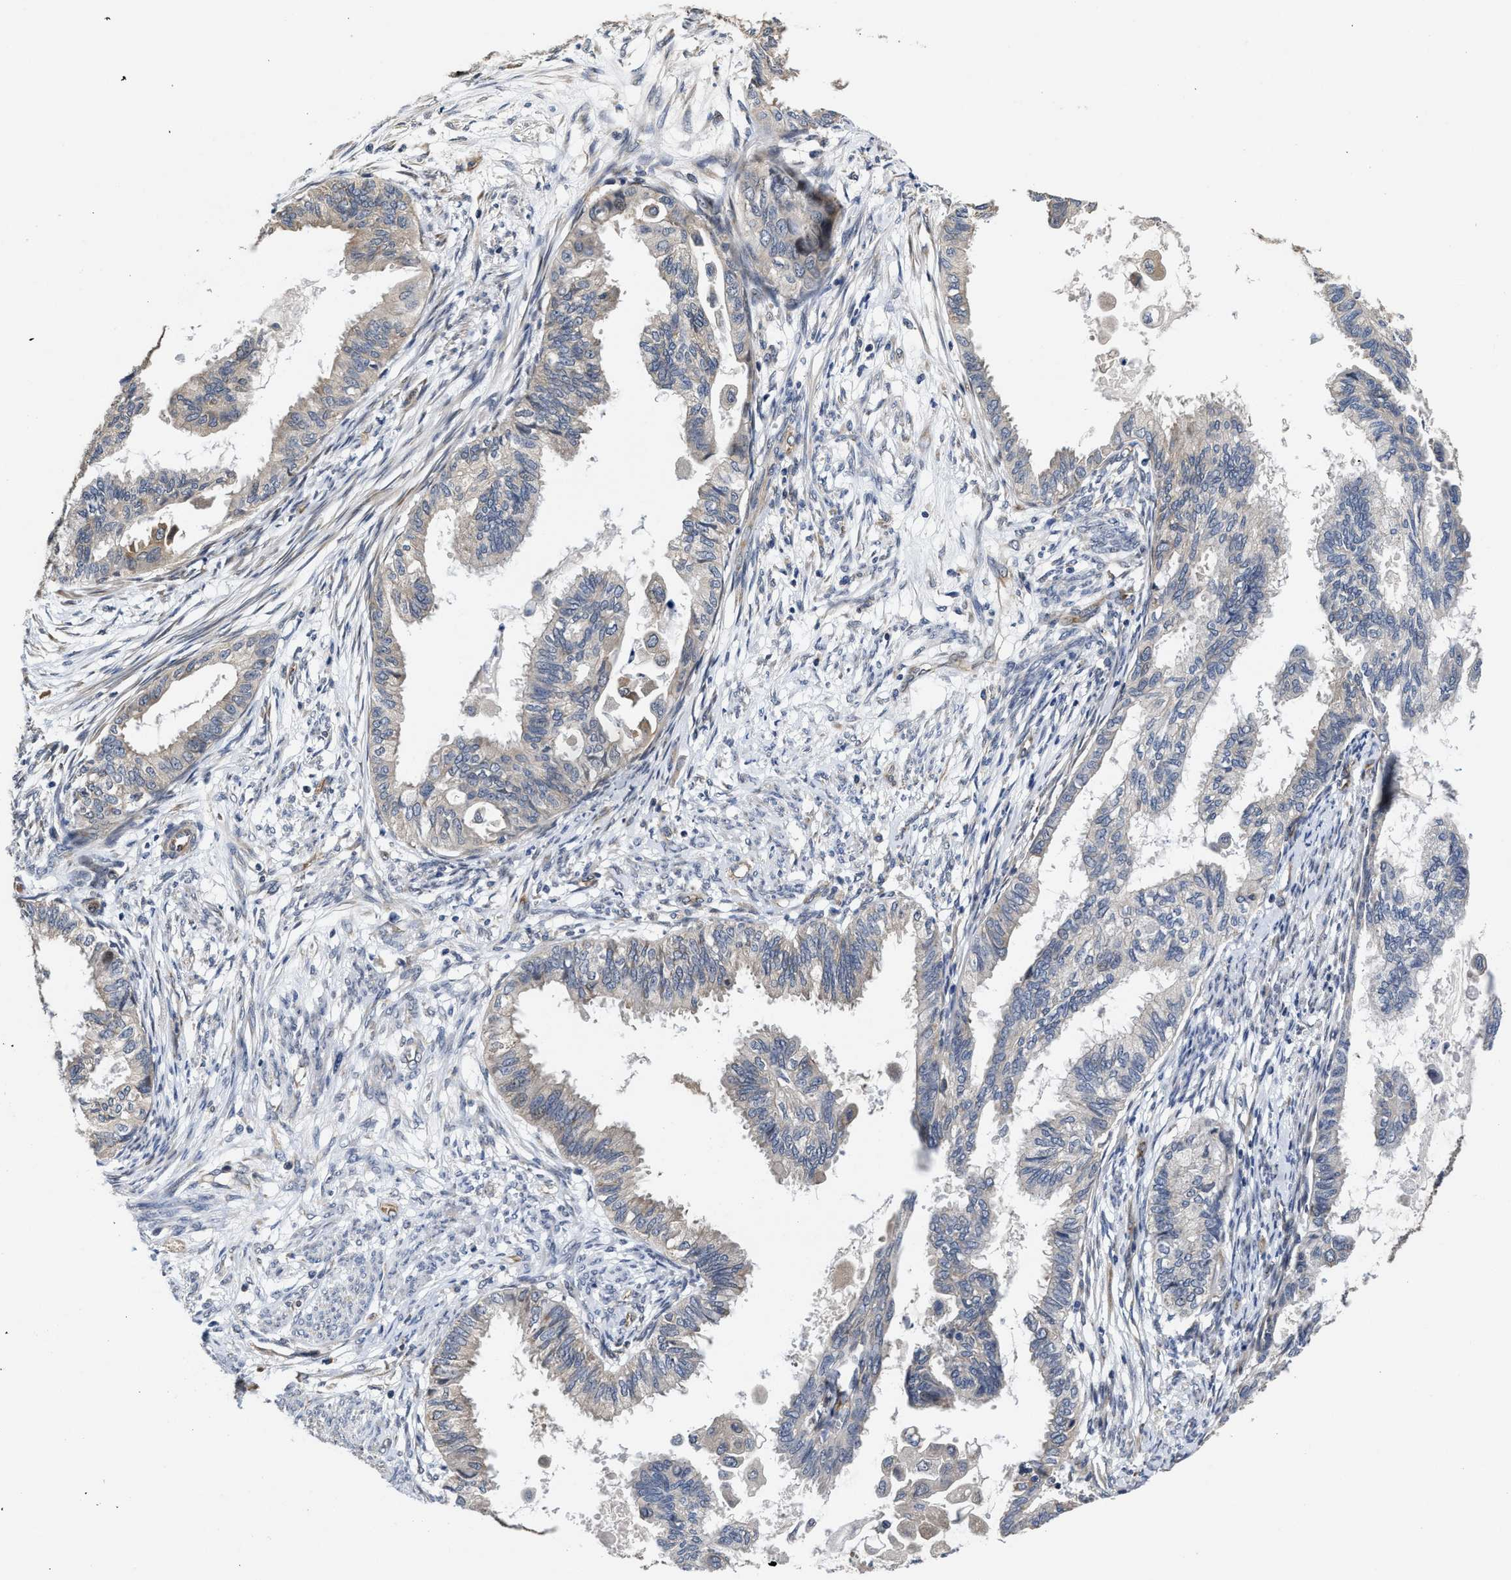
{"staining": {"intensity": "weak", "quantity": "<25%", "location": "cytoplasmic/membranous"}, "tissue": "cervical cancer", "cell_type": "Tumor cells", "image_type": "cancer", "snomed": [{"axis": "morphology", "description": "Normal tissue, NOS"}, {"axis": "morphology", "description": "Adenocarcinoma, NOS"}, {"axis": "topography", "description": "Cervix"}, {"axis": "topography", "description": "Endometrium"}], "caption": "DAB immunohistochemical staining of cervical adenocarcinoma demonstrates no significant staining in tumor cells.", "gene": "TRAF6", "patient": {"sex": "female", "age": 86}}